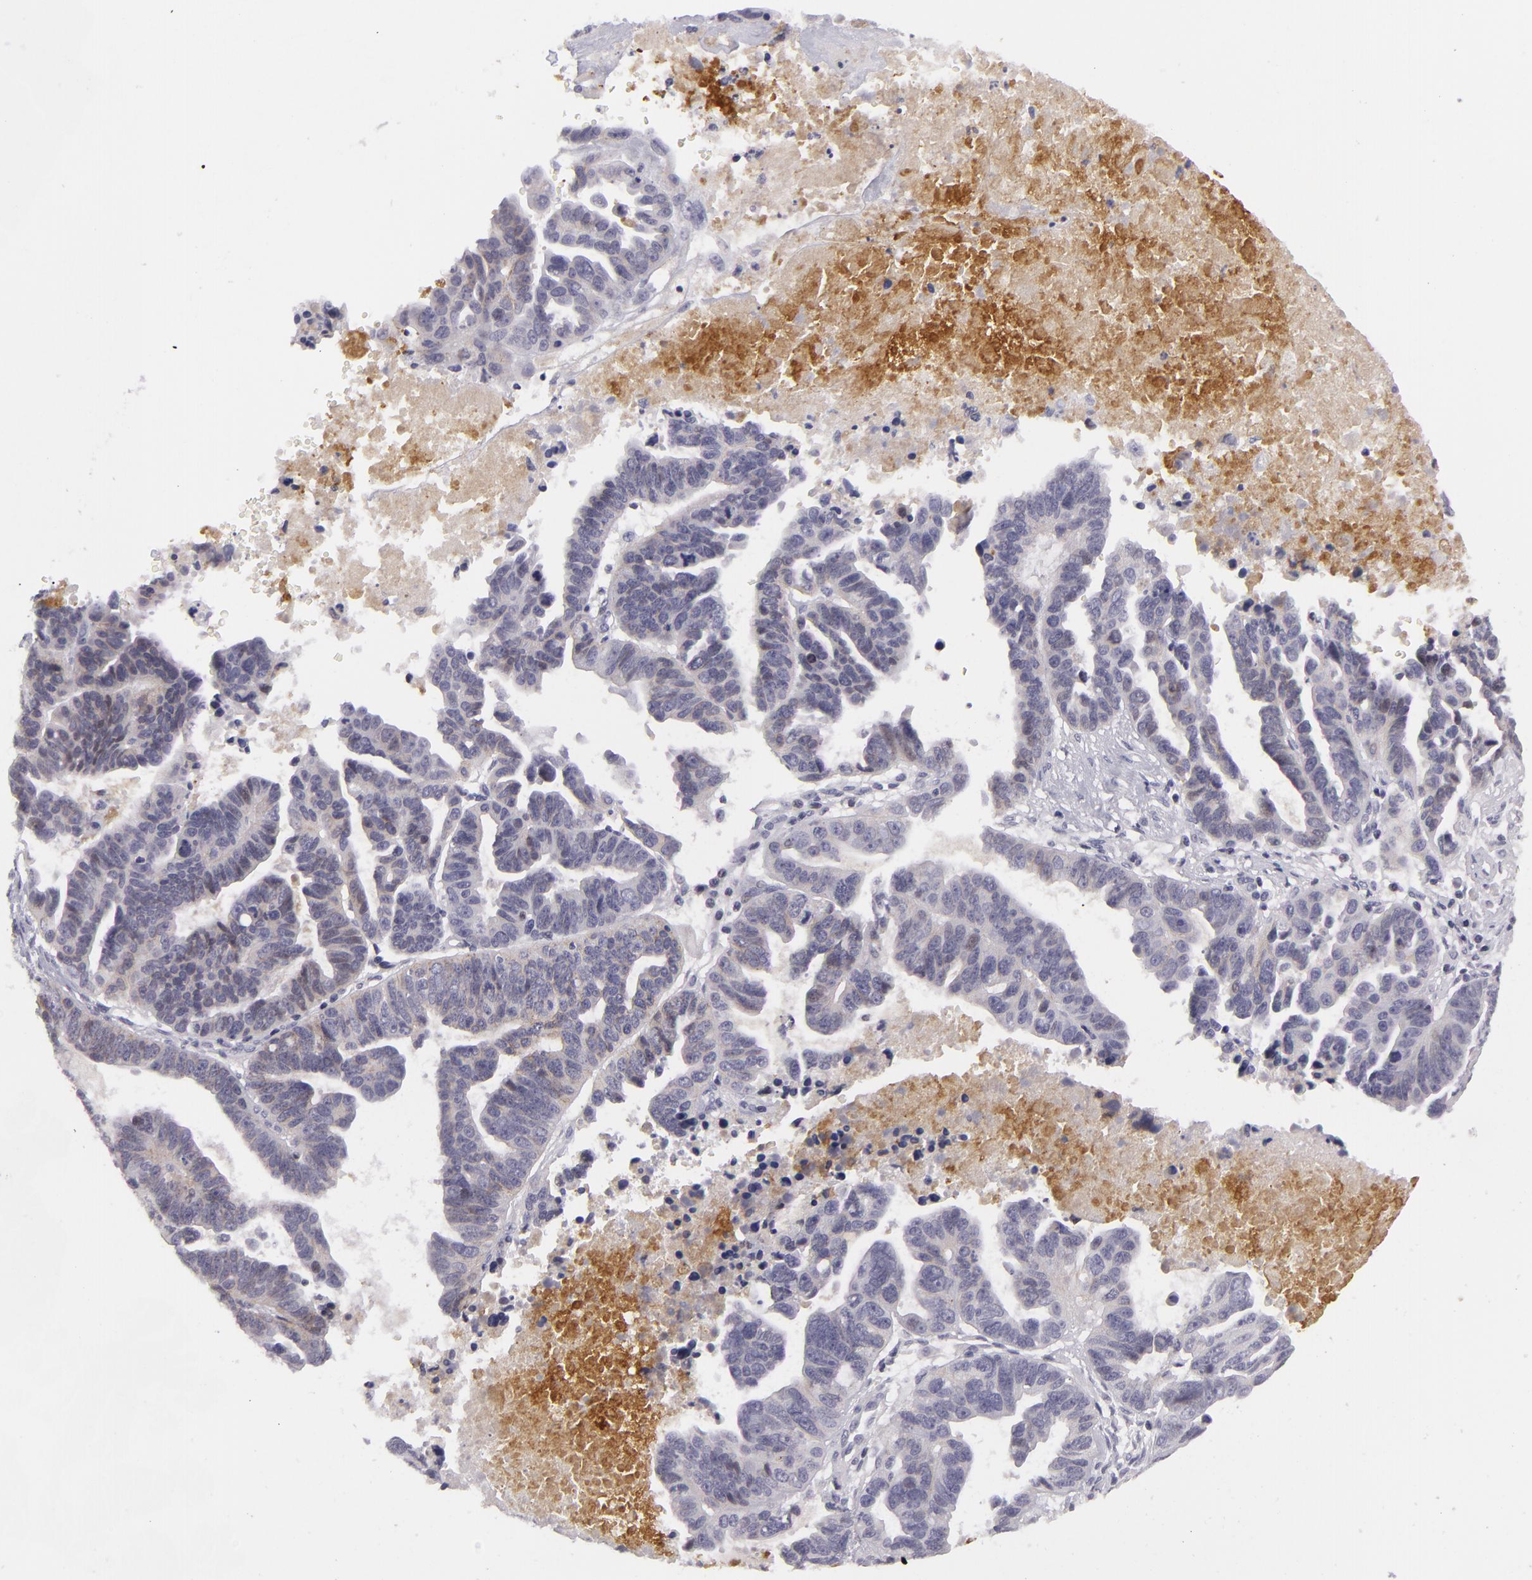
{"staining": {"intensity": "negative", "quantity": "none", "location": "none"}, "tissue": "ovarian cancer", "cell_type": "Tumor cells", "image_type": "cancer", "snomed": [{"axis": "morphology", "description": "Carcinoma, endometroid"}, {"axis": "morphology", "description": "Cystadenocarcinoma, serous, NOS"}, {"axis": "topography", "description": "Ovary"}], "caption": "Tumor cells are negative for brown protein staining in endometroid carcinoma (ovarian). (IHC, brightfield microscopy, high magnification).", "gene": "CTNNB1", "patient": {"sex": "female", "age": 45}}